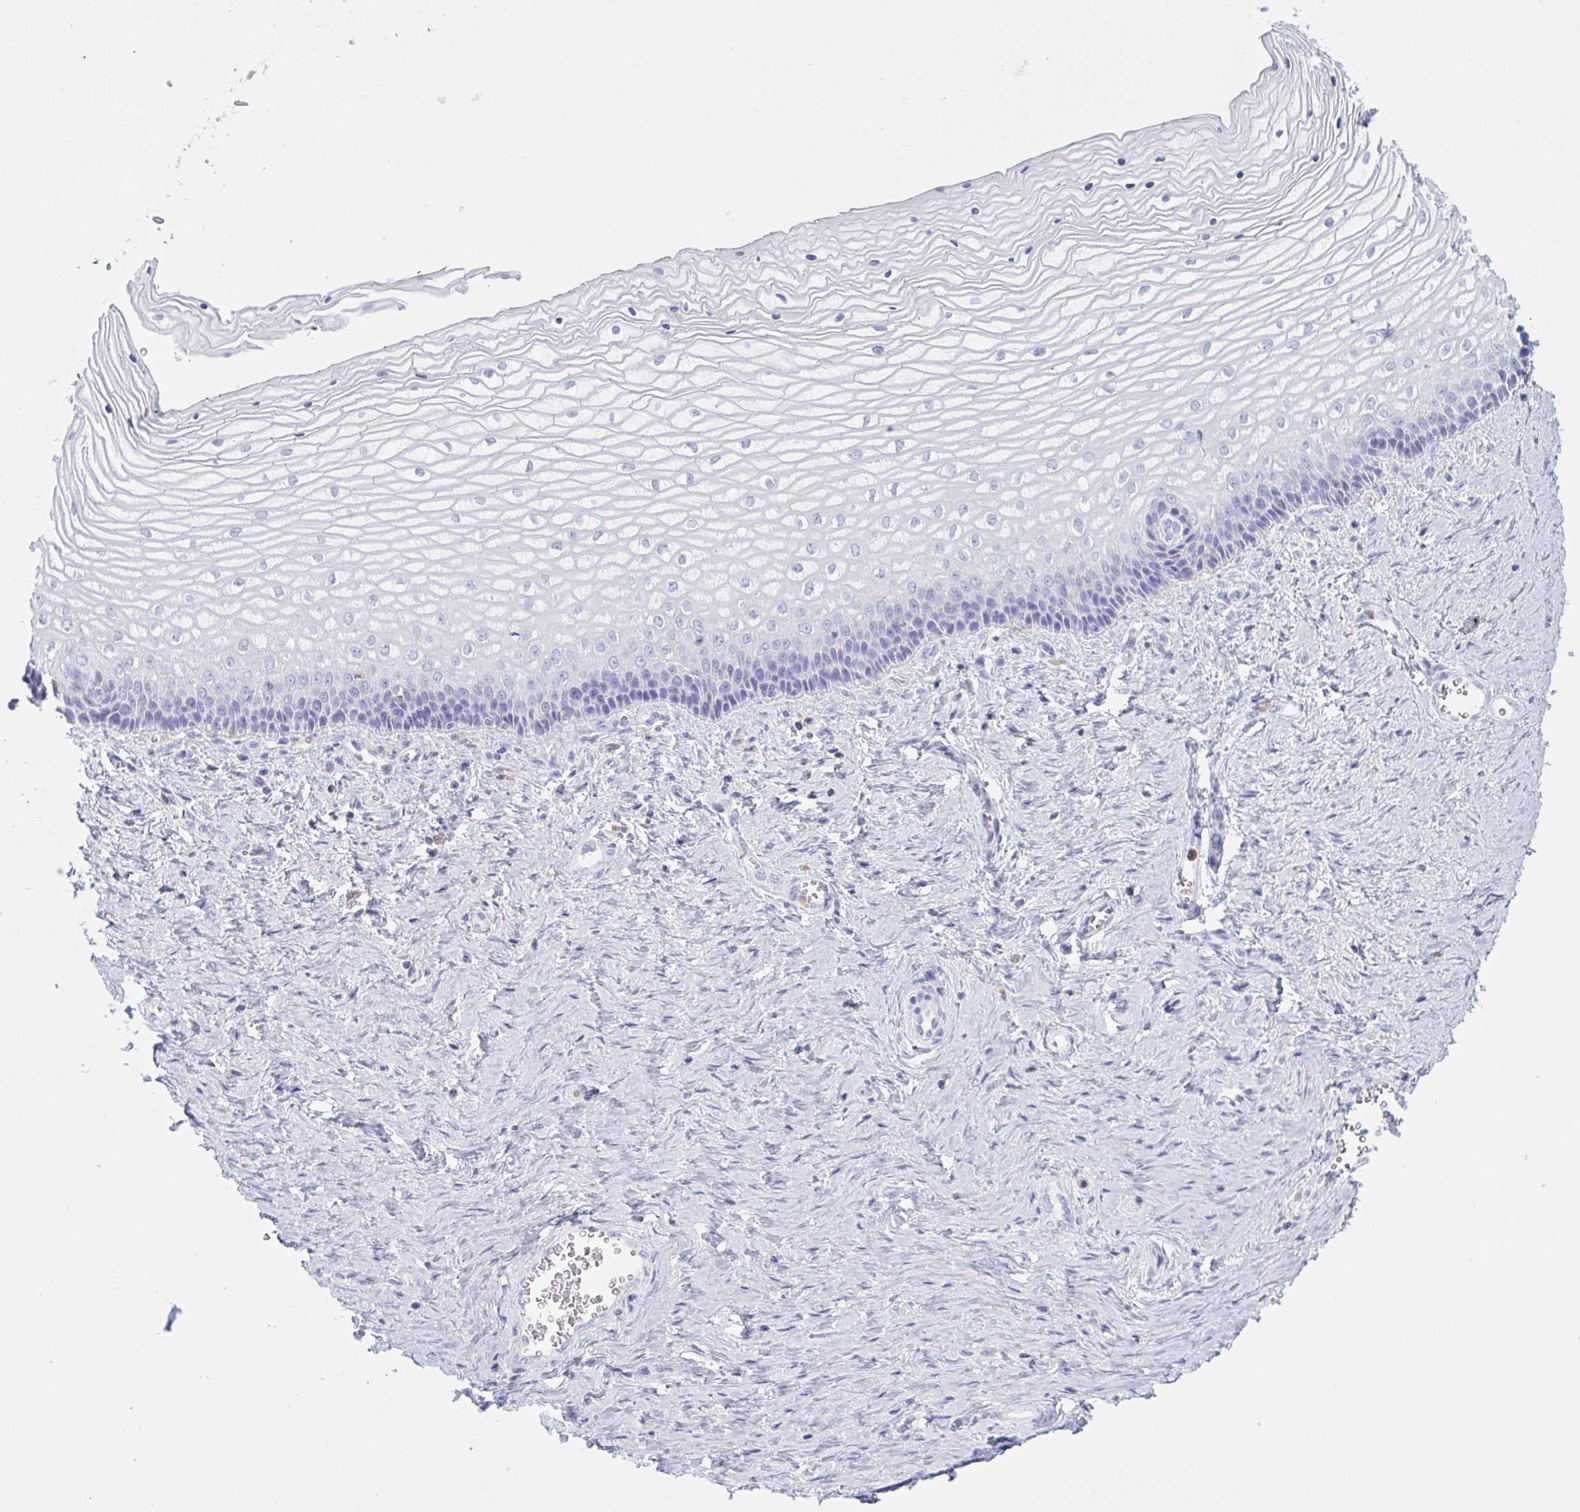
{"staining": {"intensity": "negative", "quantity": "none", "location": "none"}, "tissue": "vagina", "cell_type": "Squamous epithelial cells", "image_type": "normal", "snomed": [{"axis": "morphology", "description": "Normal tissue, NOS"}, {"axis": "topography", "description": "Vagina"}], "caption": "This is a photomicrograph of immunohistochemistry (IHC) staining of benign vagina, which shows no staining in squamous epithelial cells.", "gene": "MYO1F", "patient": {"sex": "female", "age": 45}}